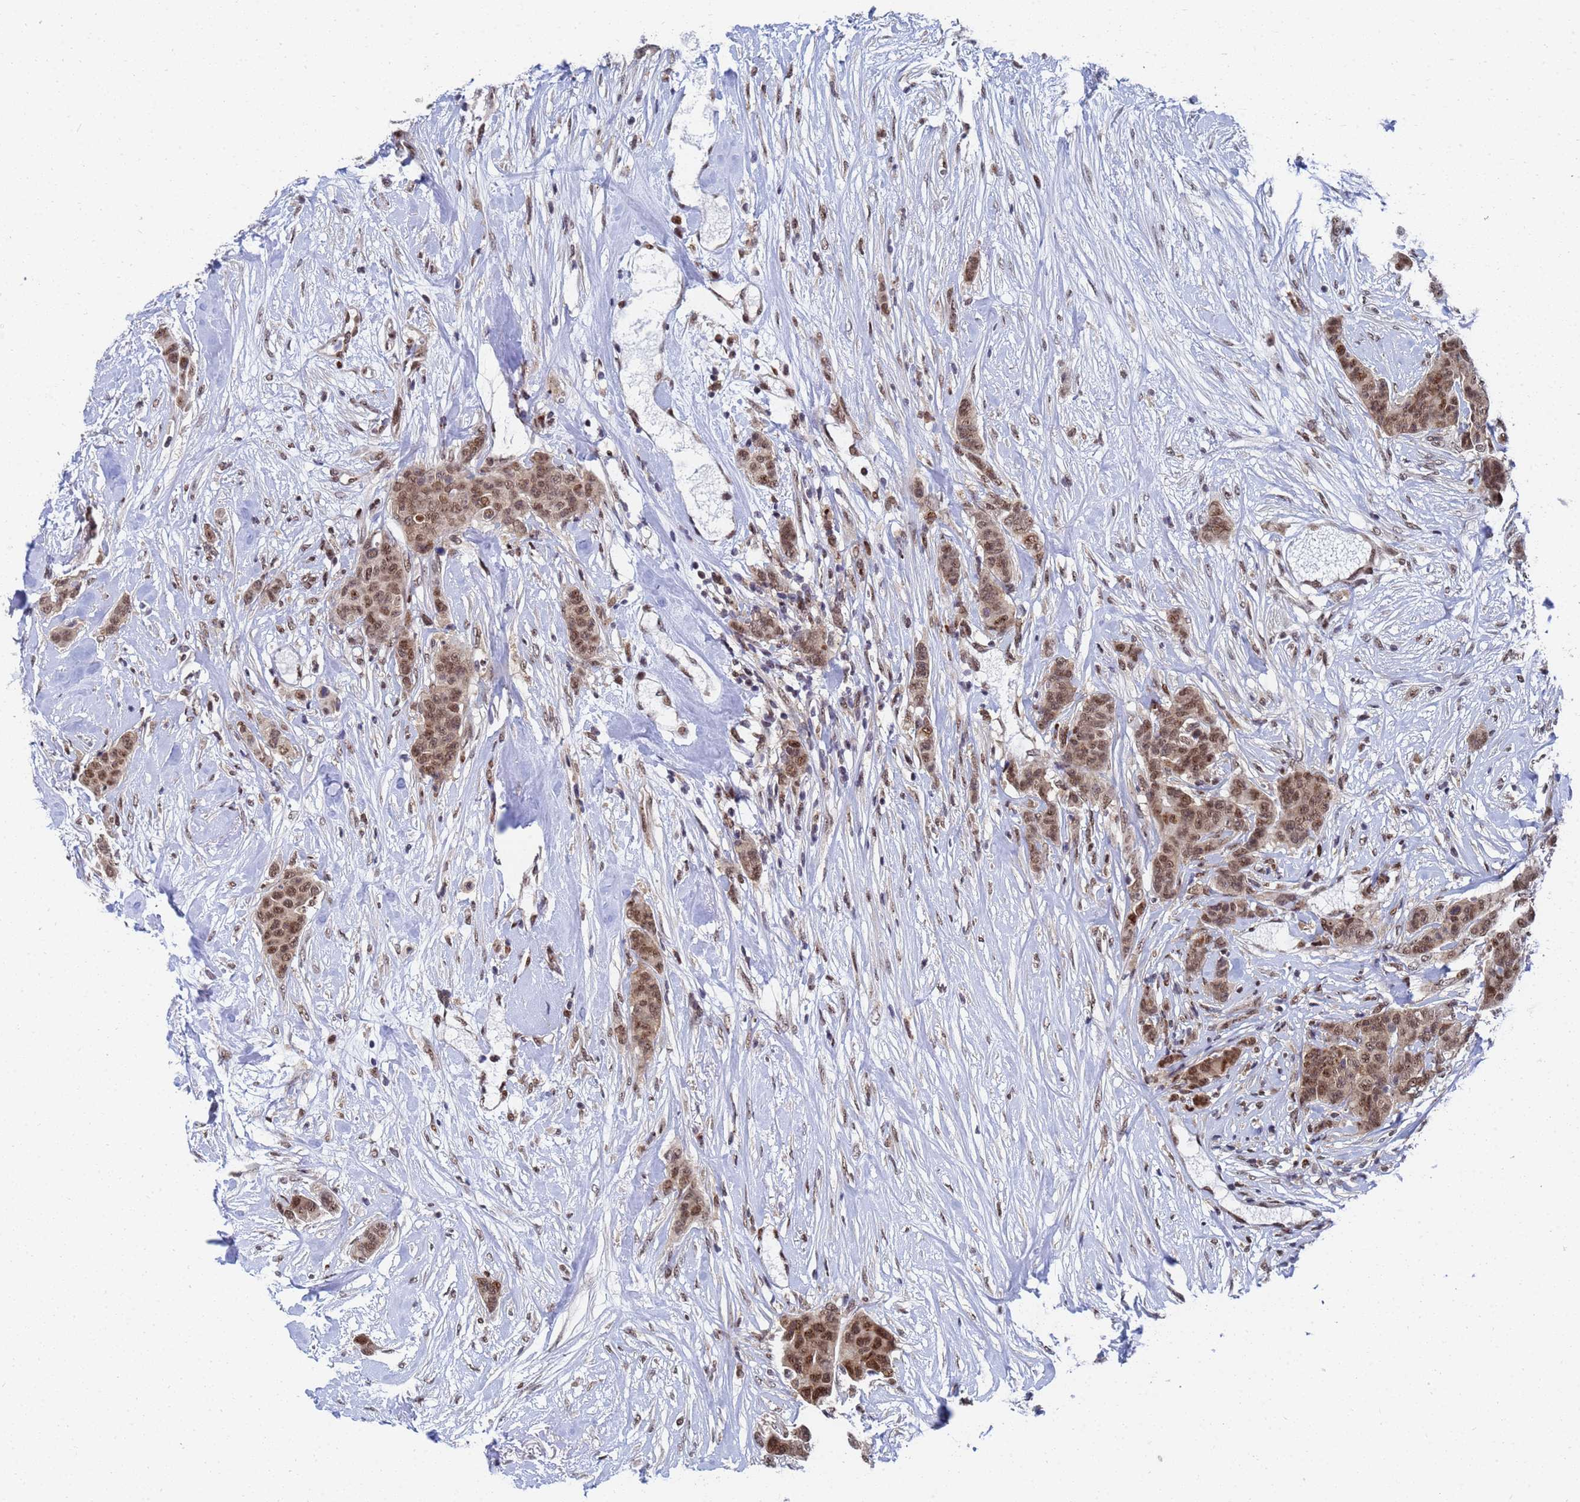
{"staining": {"intensity": "moderate", "quantity": ">75%", "location": "cytoplasmic/membranous,nuclear"}, "tissue": "breast cancer", "cell_type": "Tumor cells", "image_type": "cancer", "snomed": [{"axis": "morphology", "description": "Duct carcinoma"}, {"axis": "topography", "description": "Breast"}], "caption": "This is an image of IHC staining of breast cancer, which shows moderate positivity in the cytoplasmic/membranous and nuclear of tumor cells.", "gene": "AP5Z1", "patient": {"sex": "female", "age": 40}}